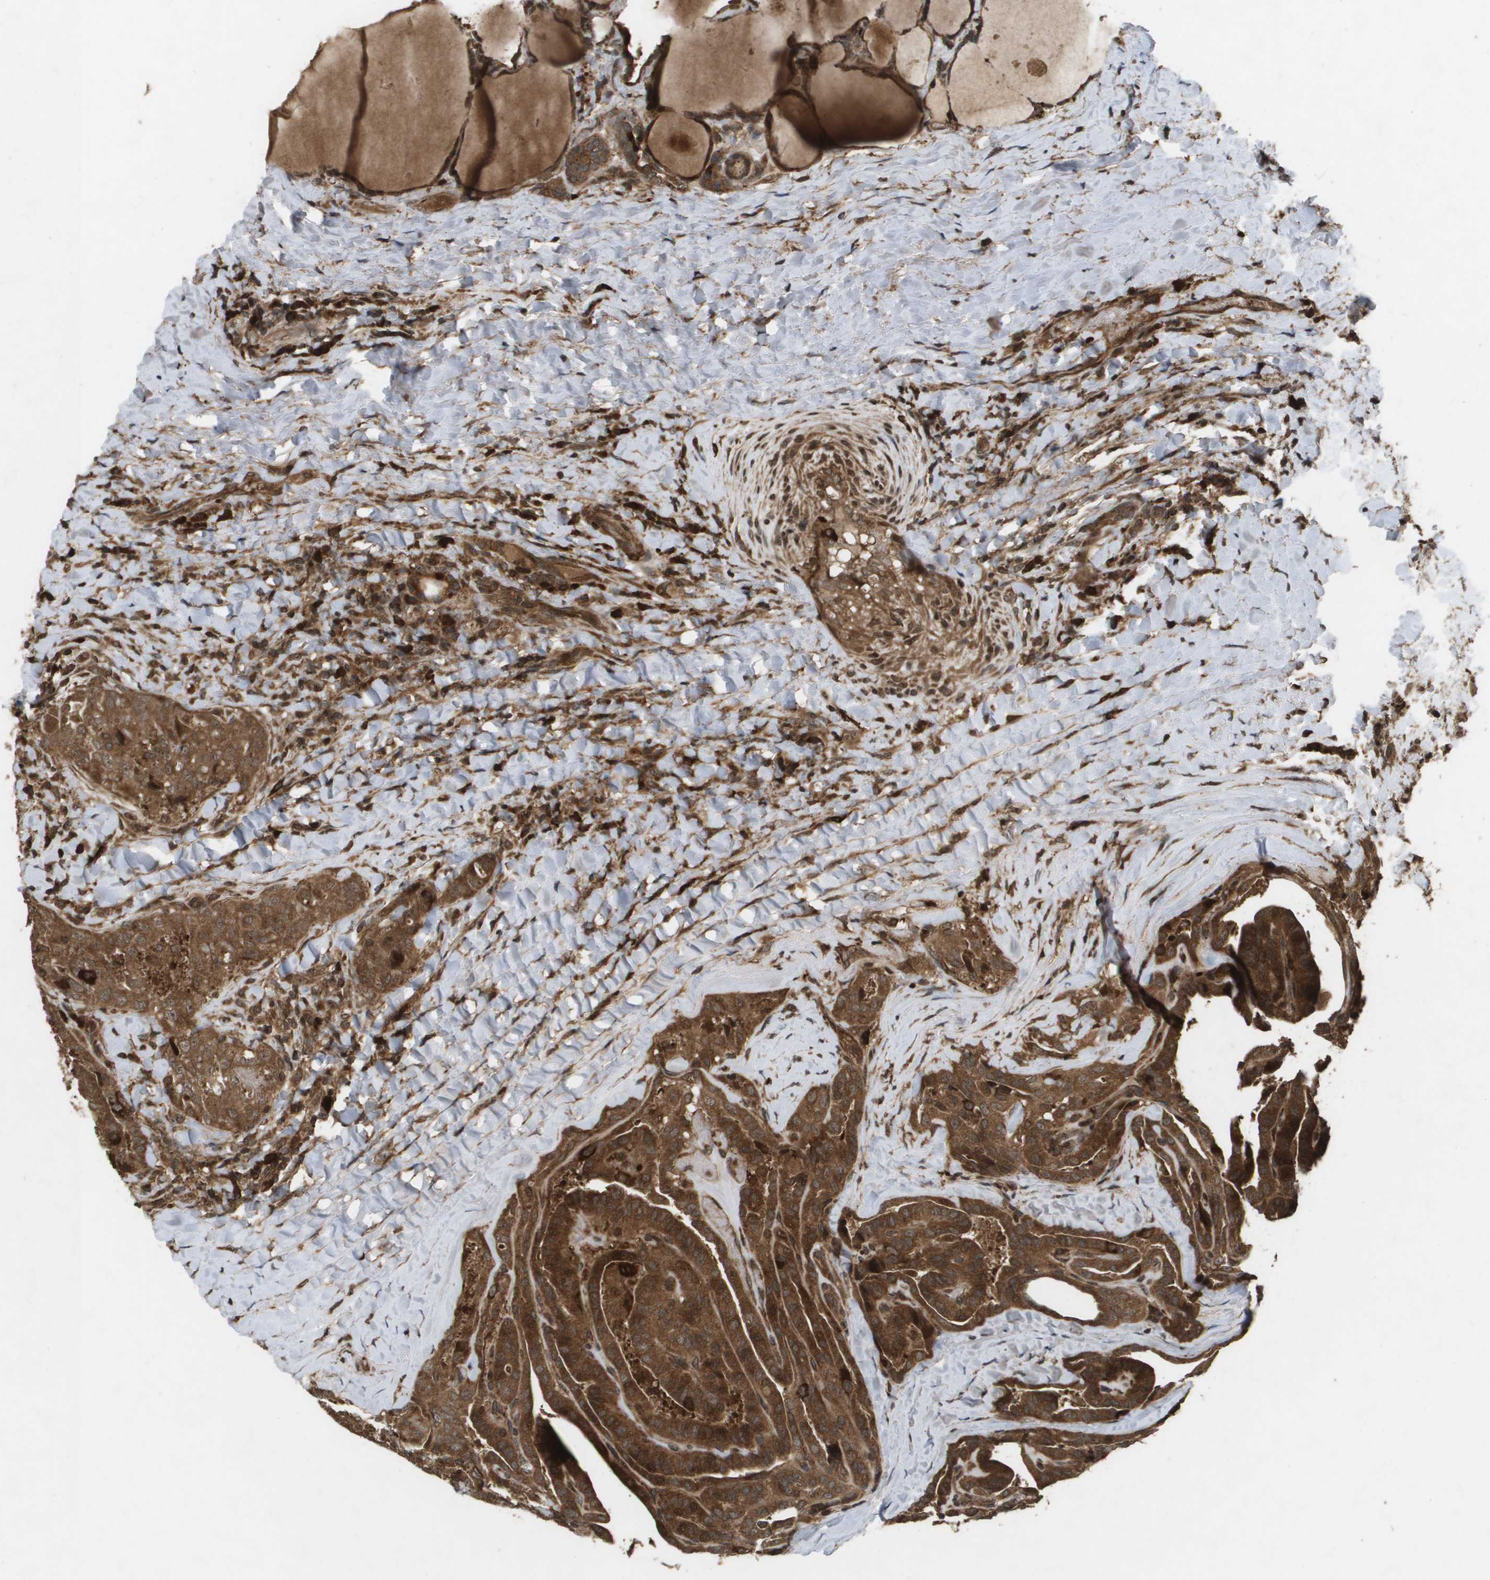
{"staining": {"intensity": "strong", "quantity": ">75%", "location": "cytoplasmic/membranous"}, "tissue": "thyroid cancer", "cell_type": "Tumor cells", "image_type": "cancer", "snomed": [{"axis": "morphology", "description": "Papillary adenocarcinoma, NOS"}, {"axis": "topography", "description": "Thyroid gland"}], "caption": "This is a photomicrograph of immunohistochemistry staining of thyroid papillary adenocarcinoma, which shows strong expression in the cytoplasmic/membranous of tumor cells.", "gene": "KIF11", "patient": {"sex": "male", "age": 77}}